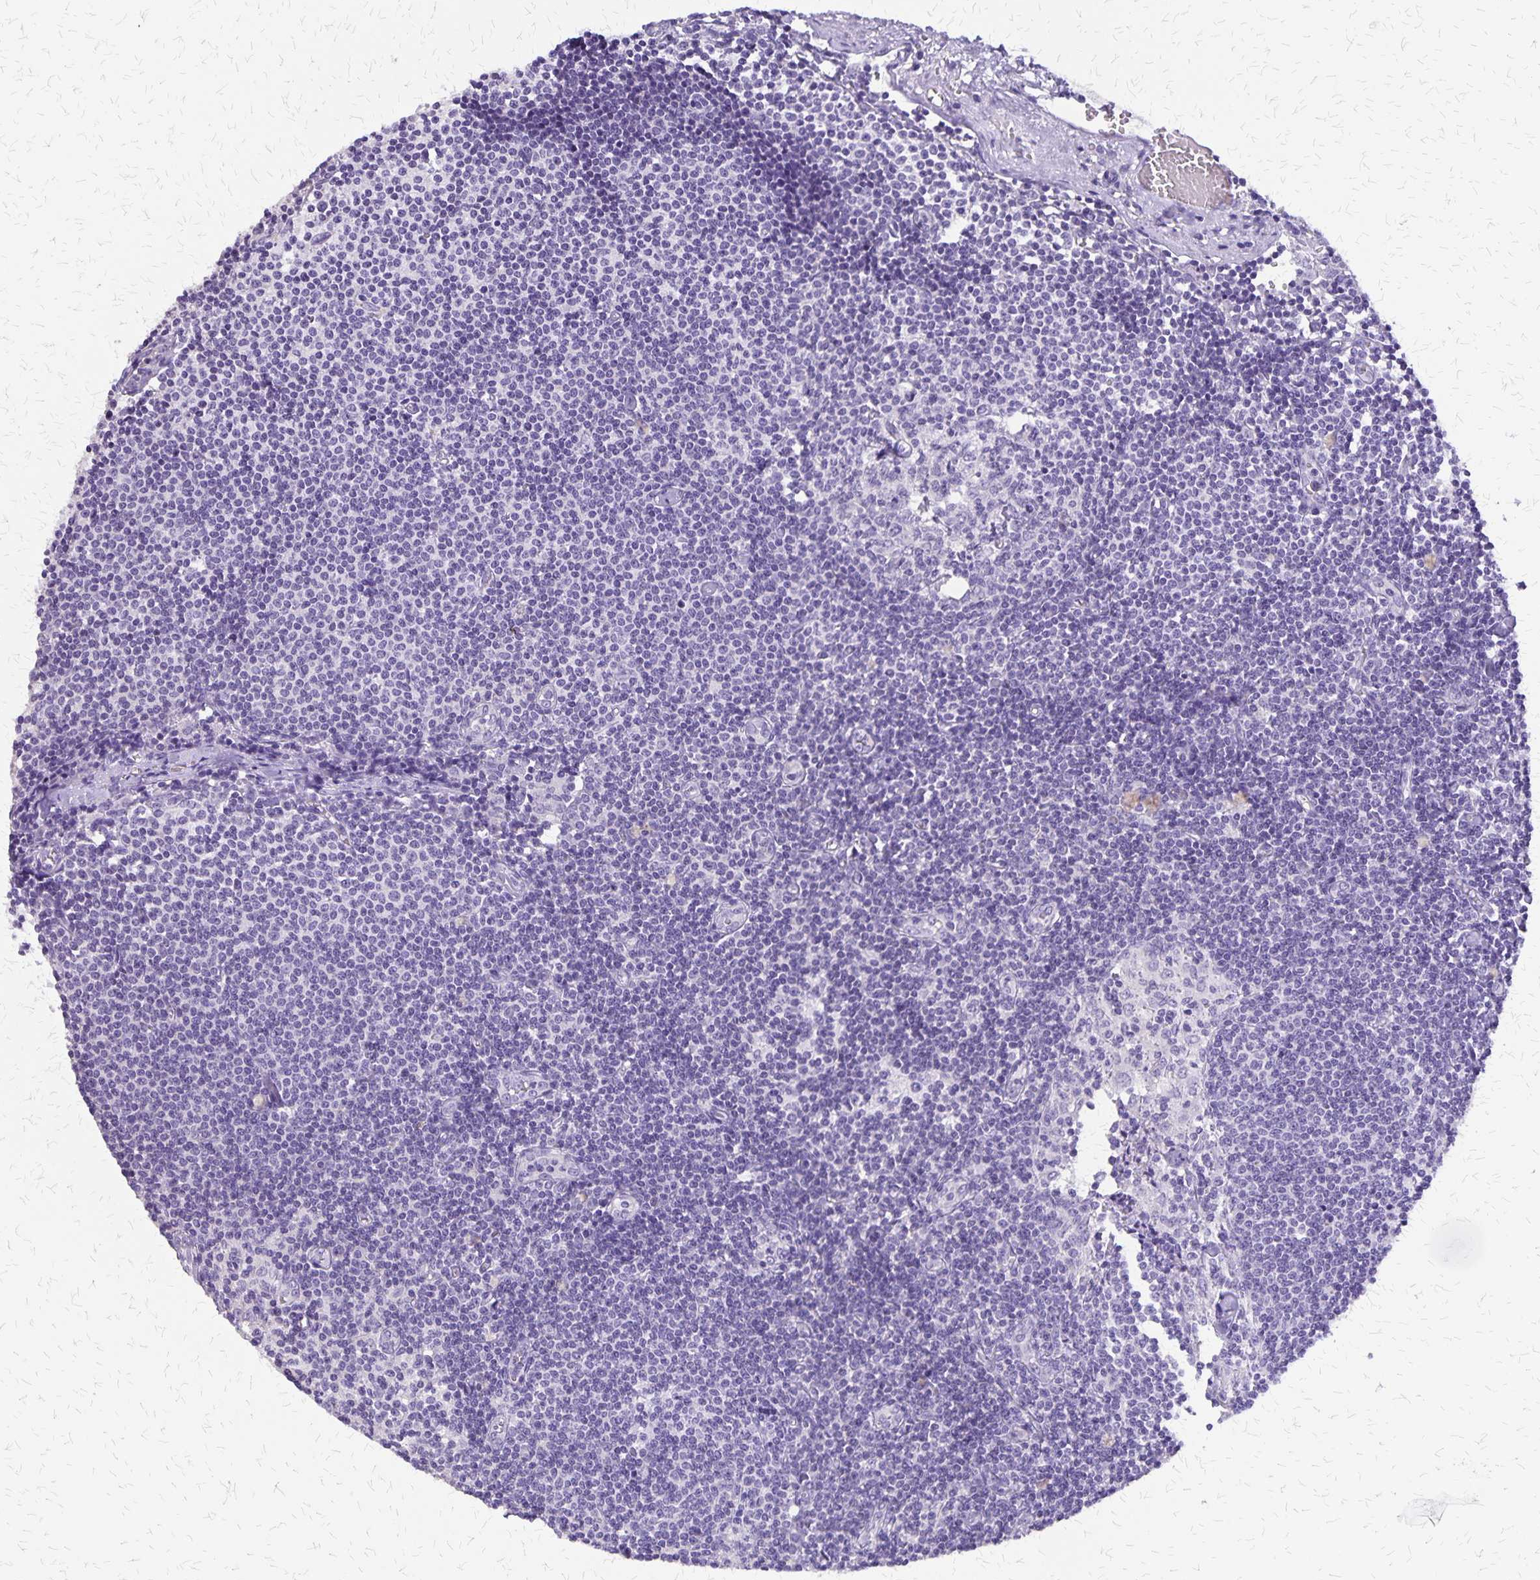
{"staining": {"intensity": "negative", "quantity": "none", "location": "none"}, "tissue": "lymph node", "cell_type": "Germinal center cells", "image_type": "normal", "snomed": [{"axis": "morphology", "description": "Normal tissue, NOS"}, {"axis": "topography", "description": "Lymph node"}], "caption": "DAB immunohistochemical staining of benign human lymph node demonstrates no significant positivity in germinal center cells.", "gene": "SI", "patient": {"sex": "female", "age": 69}}